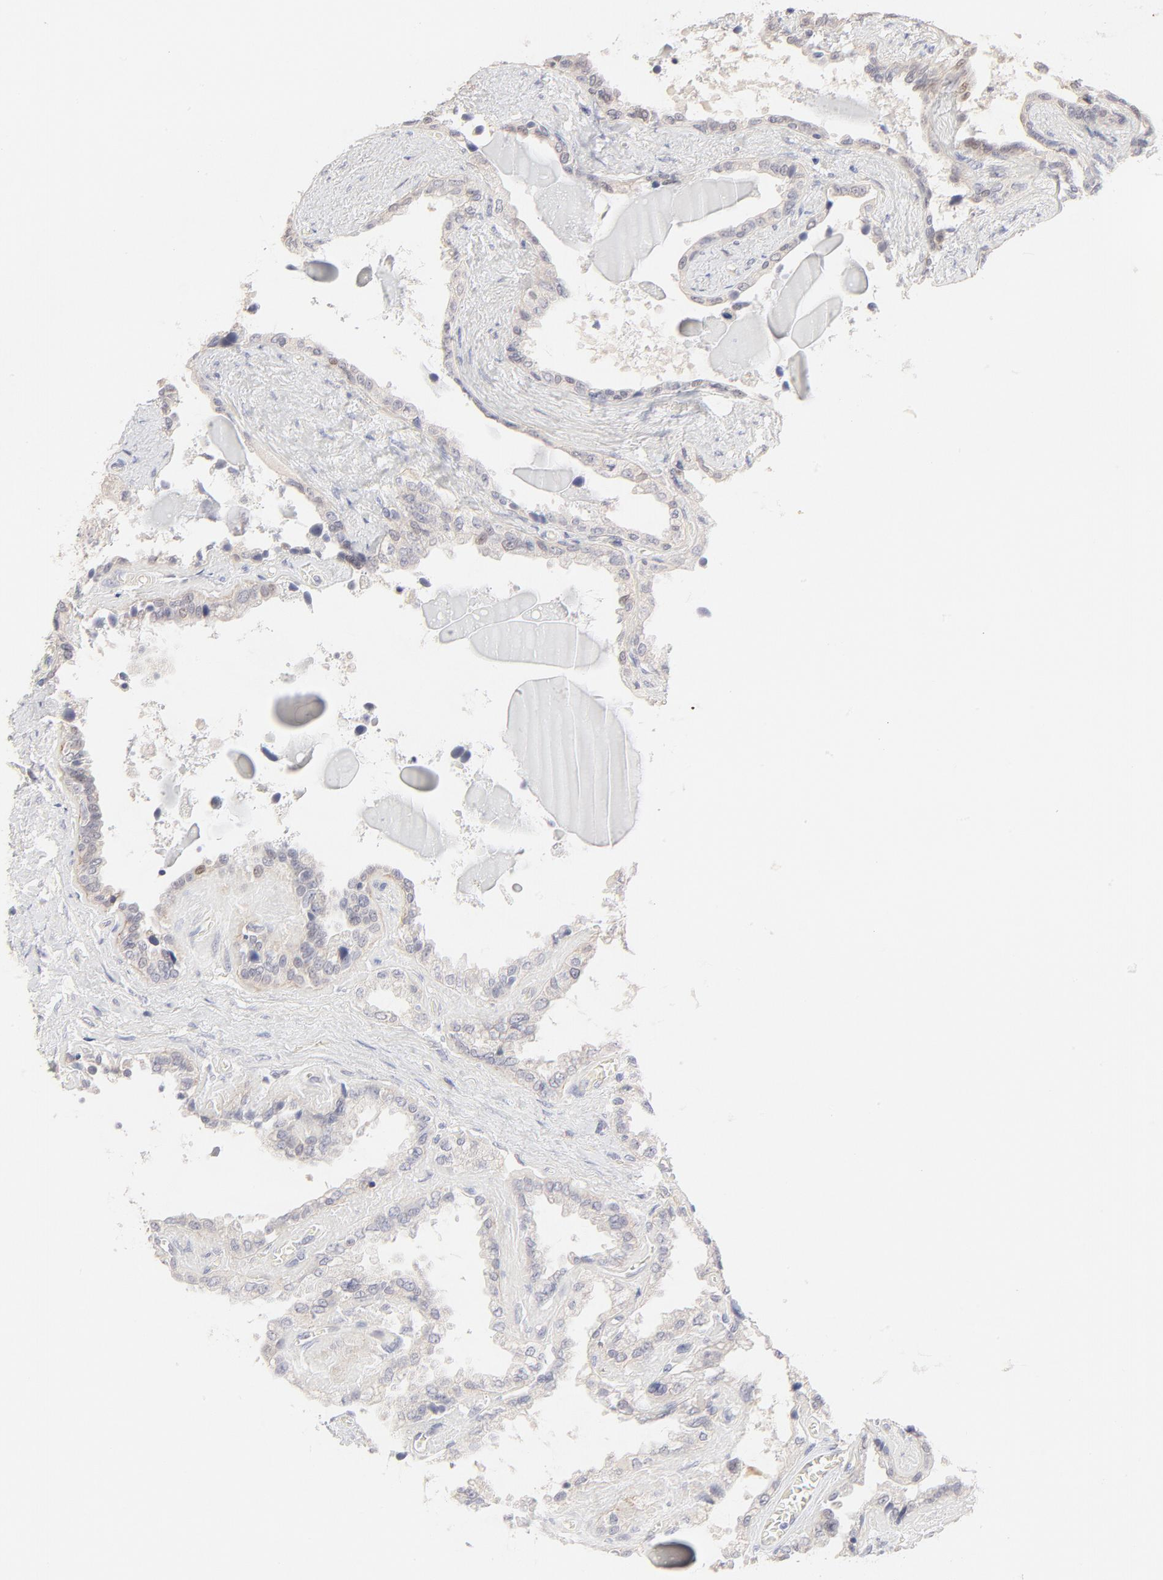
{"staining": {"intensity": "negative", "quantity": "none", "location": "none"}, "tissue": "seminal vesicle", "cell_type": "Glandular cells", "image_type": "normal", "snomed": [{"axis": "morphology", "description": "Normal tissue, NOS"}, {"axis": "morphology", "description": "Inflammation, NOS"}, {"axis": "topography", "description": "Urinary bladder"}, {"axis": "topography", "description": "Prostate"}, {"axis": "topography", "description": "Seminal veicle"}], "caption": "High power microscopy photomicrograph of an immunohistochemistry histopathology image of normal seminal vesicle, revealing no significant staining in glandular cells. (DAB IHC with hematoxylin counter stain).", "gene": "ELF3", "patient": {"sex": "male", "age": 82}}